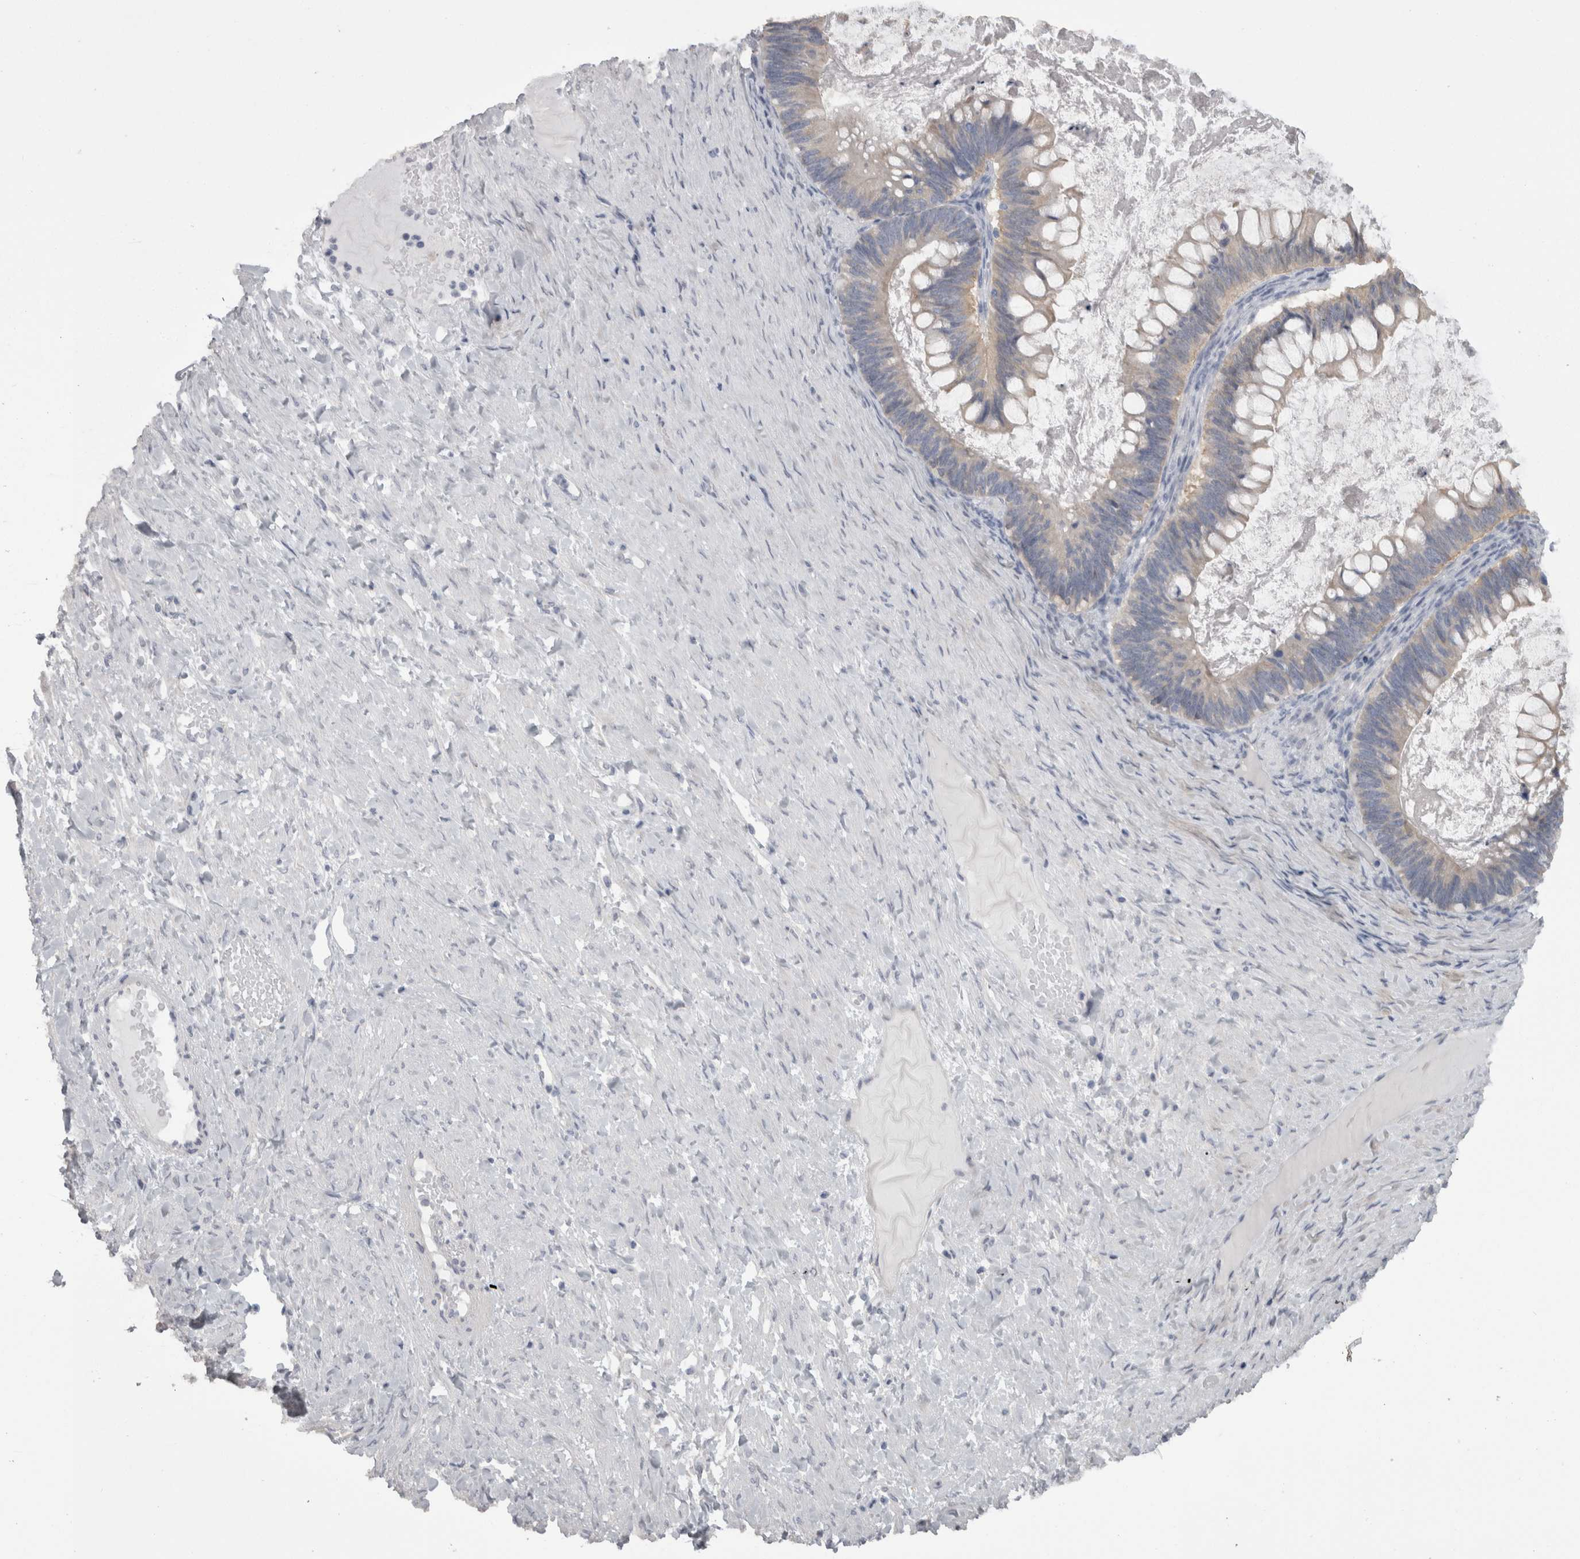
{"staining": {"intensity": "weak", "quantity": "<25%", "location": "cytoplasmic/membranous"}, "tissue": "ovarian cancer", "cell_type": "Tumor cells", "image_type": "cancer", "snomed": [{"axis": "morphology", "description": "Cystadenocarcinoma, mucinous, NOS"}, {"axis": "topography", "description": "Ovary"}], "caption": "IHC micrograph of neoplastic tissue: ovarian cancer stained with DAB (3,3'-diaminobenzidine) exhibits no significant protein positivity in tumor cells.", "gene": "CAMK2D", "patient": {"sex": "female", "age": 61}}